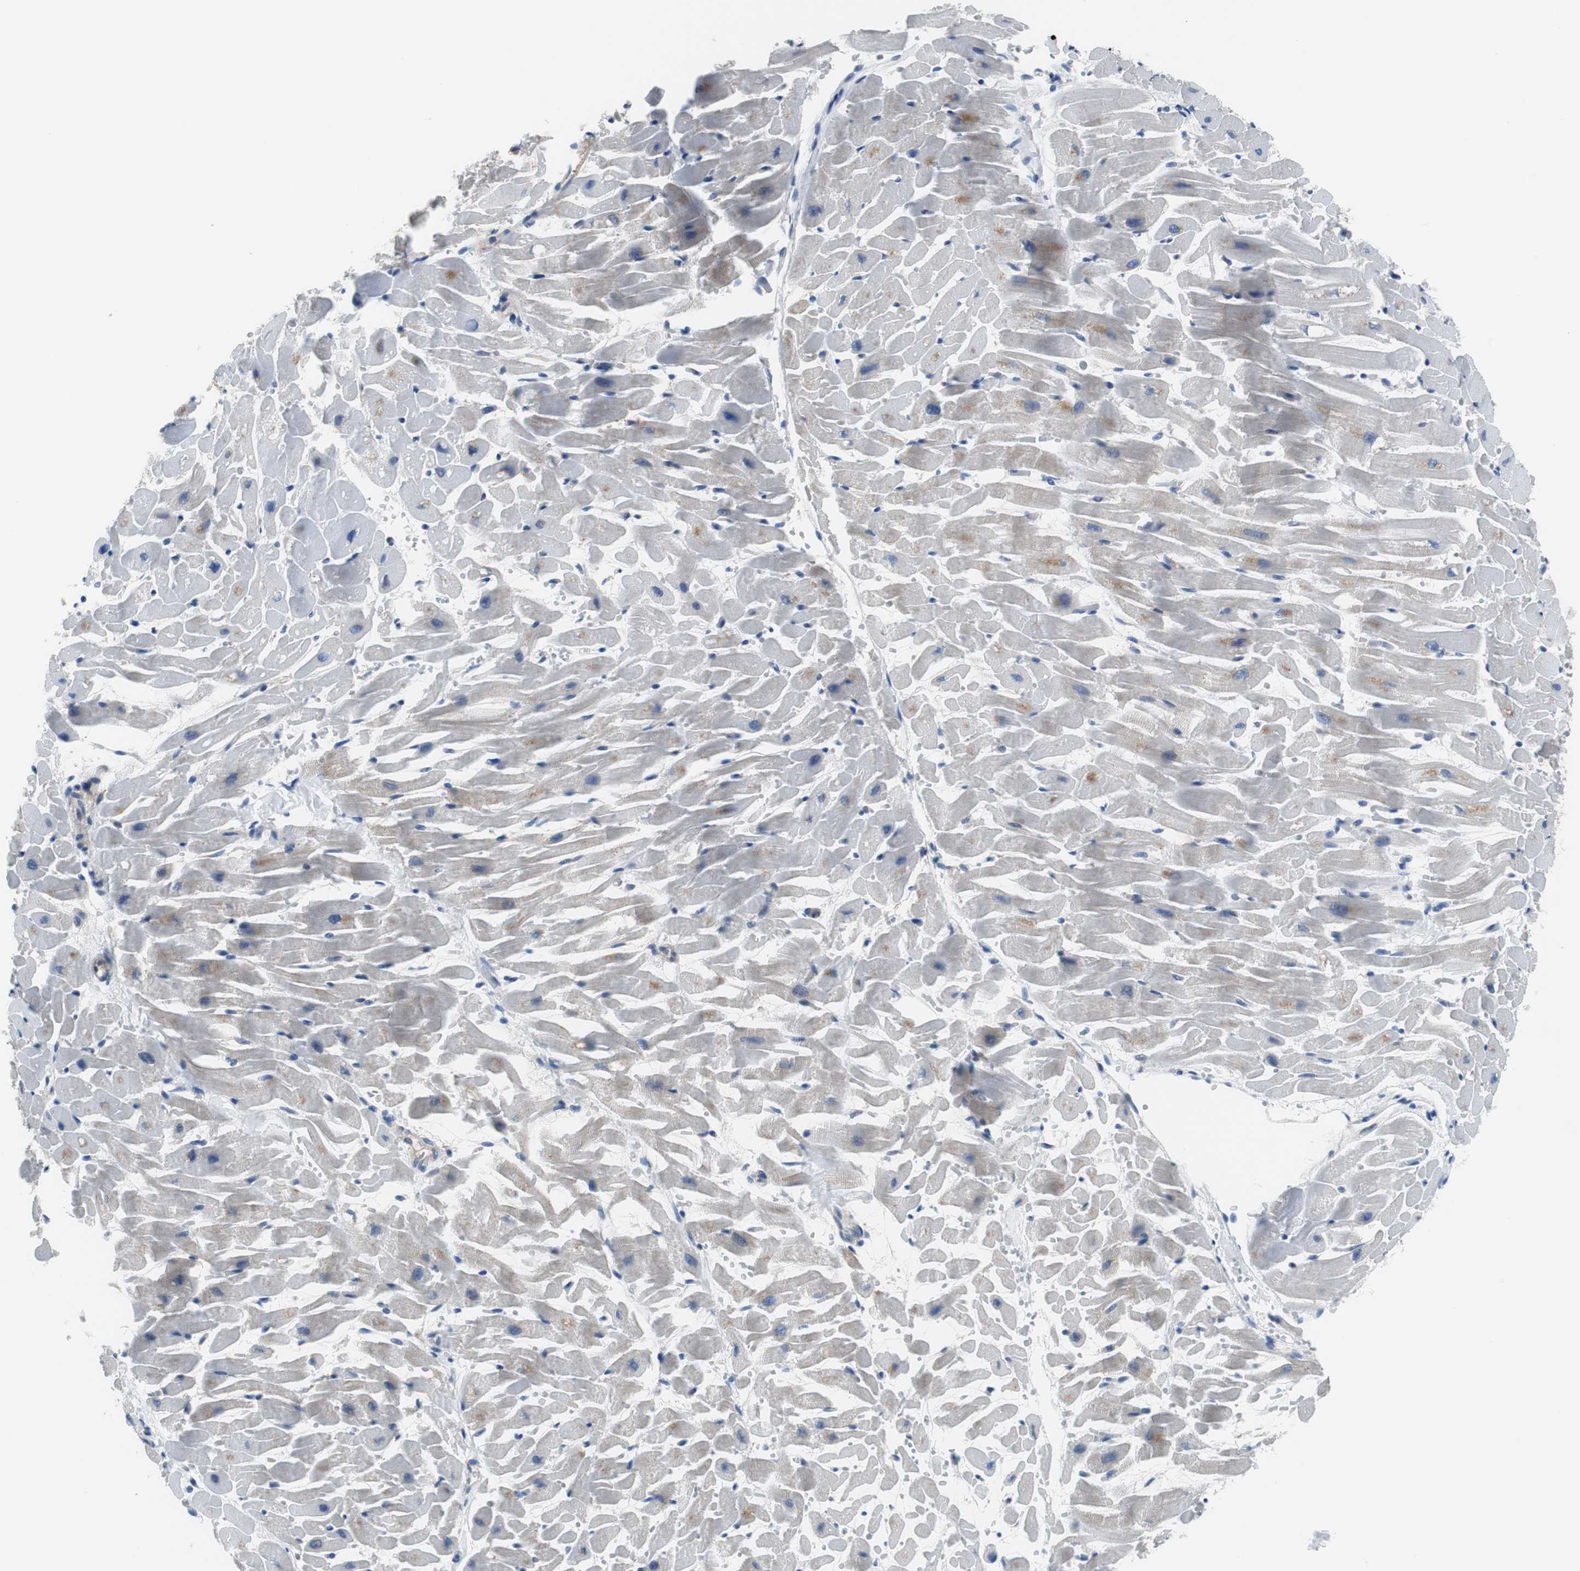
{"staining": {"intensity": "moderate", "quantity": "<25%", "location": "cytoplasmic/membranous"}, "tissue": "heart muscle", "cell_type": "Cardiomyocytes", "image_type": "normal", "snomed": [{"axis": "morphology", "description": "Normal tissue, NOS"}, {"axis": "topography", "description": "Heart"}], "caption": "Immunohistochemical staining of benign human heart muscle exhibits low levels of moderate cytoplasmic/membranous staining in about <25% of cardiomyocytes.", "gene": "BRAF", "patient": {"sex": "female", "age": 19}}